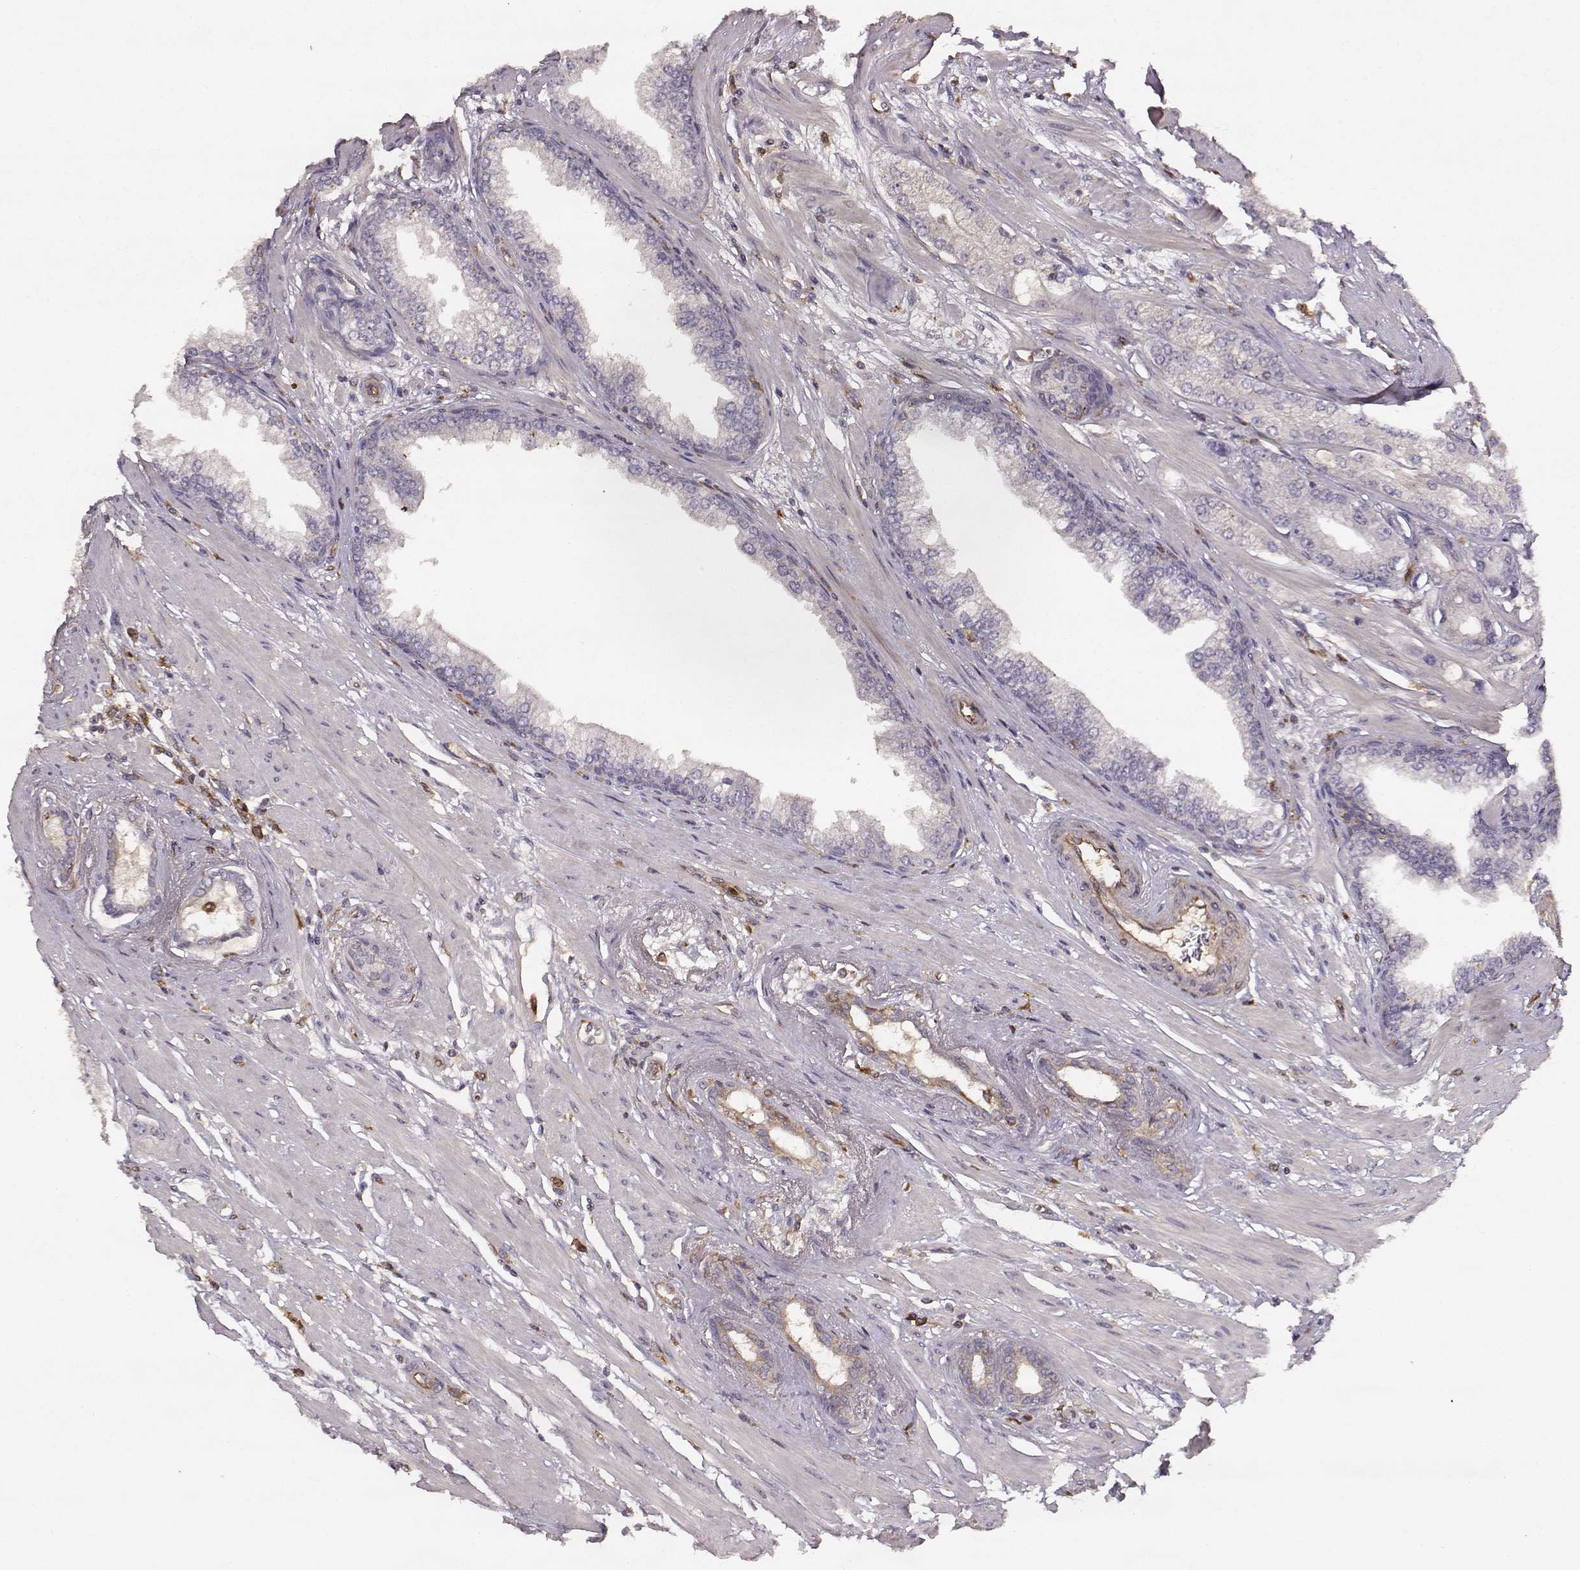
{"staining": {"intensity": "negative", "quantity": "none", "location": "none"}, "tissue": "prostate cancer", "cell_type": "Tumor cells", "image_type": "cancer", "snomed": [{"axis": "morphology", "description": "Adenocarcinoma, Low grade"}, {"axis": "topography", "description": "Prostate"}], "caption": "High magnification brightfield microscopy of prostate cancer (adenocarcinoma (low-grade)) stained with DAB (3,3'-diaminobenzidine) (brown) and counterstained with hematoxylin (blue): tumor cells show no significant expression.", "gene": "ARHGEF2", "patient": {"sex": "male", "age": 60}}